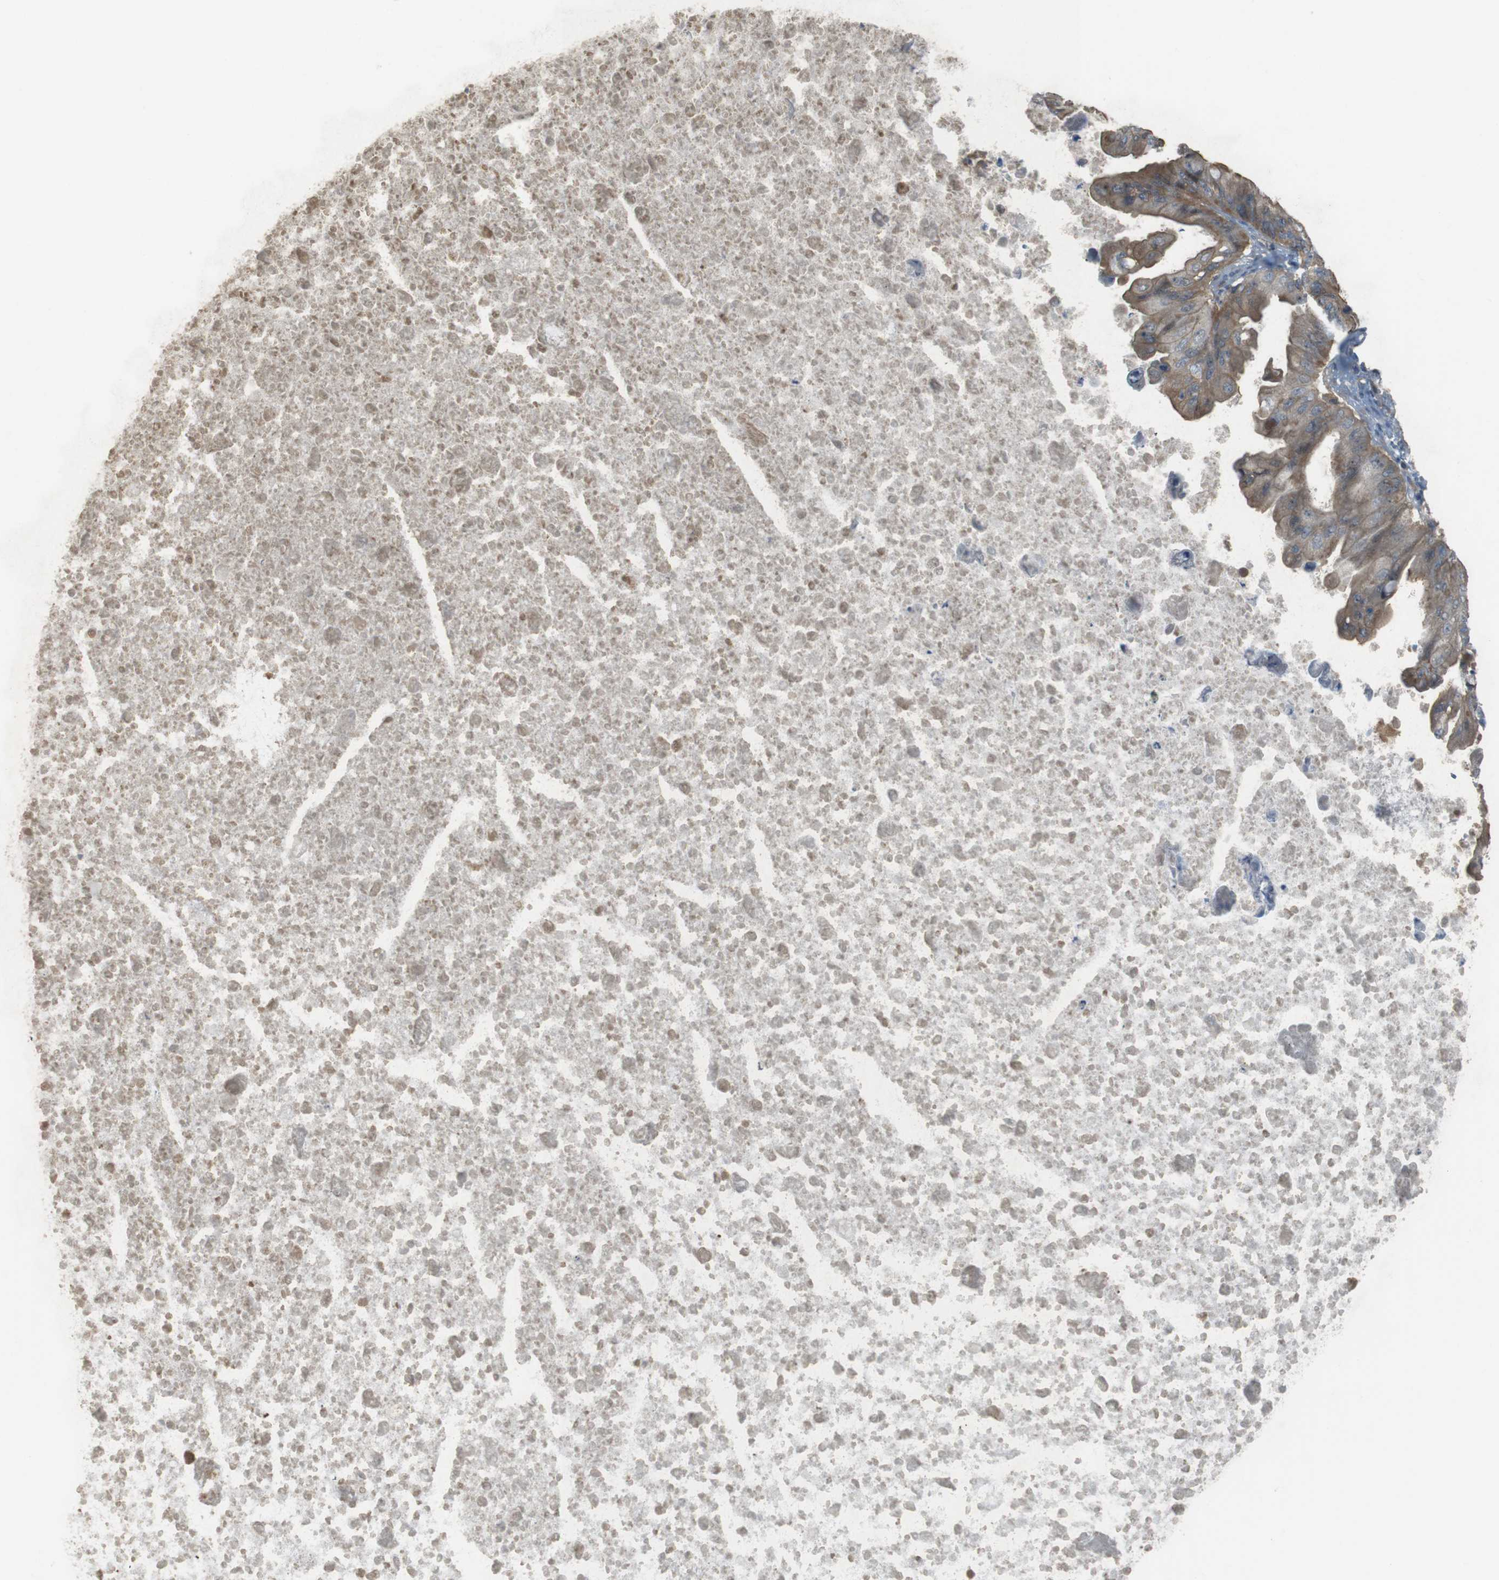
{"staining": {"intensity": "moderate", "quantity": ">75%", "location": "cytoplasmic/membranous"}, "tissue": "ovarian cancer", "cell_type": "Tumor cells", "image_type": "cancer", "snomed": [{"axis": "morphology", "description": "Cystadenocarcinoma, mucinous, NOS"}, {"axis": "topography", "description": "Ovary"}], "caption": "Tumor cells show medium levels of moderate cytoplasmic/membranous expression in about >75% of cells in ovarian cancer.", "gene": "ZDHHC20", "patient": {"sex": "female", "age": 37}}